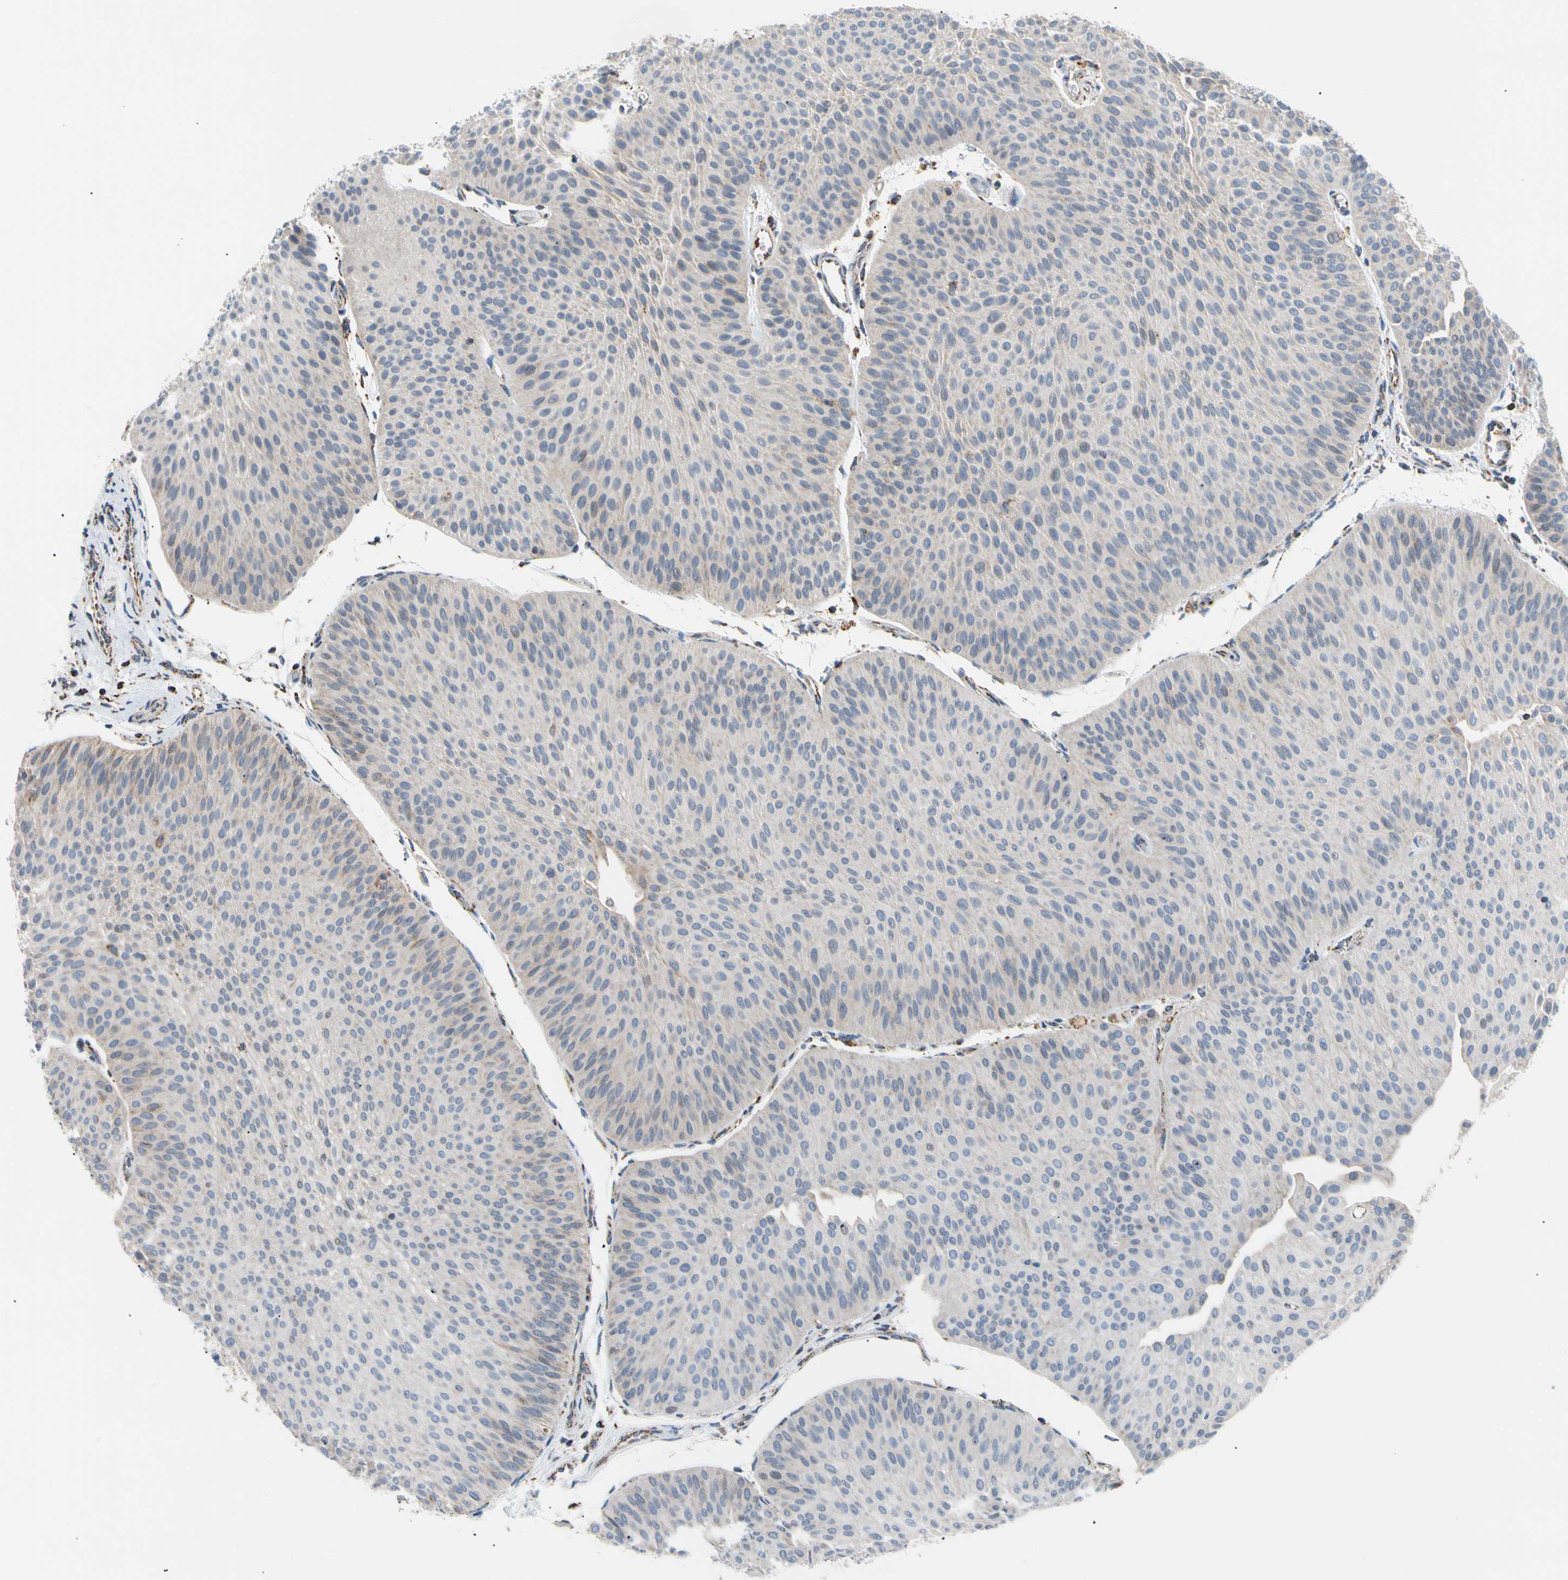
{"staining": {"intensity": "negative", "quantity": "none", "location": "none"}, "tissue": "urothelial cancer", "cell_type": "Tumor cells", "image_type": "cancer", "snomed": [{"axis": "morphology", "description": "Urothelial carcinoma, Low grade"}, {"axis": "topography", "description": "Urinary bladder"}], "caption": "Tumor cells show no significant expression in urothelial carcinoma (low-grade).", "gene": "ACAT1", "patient": {"sex": "female", "age": 60}}